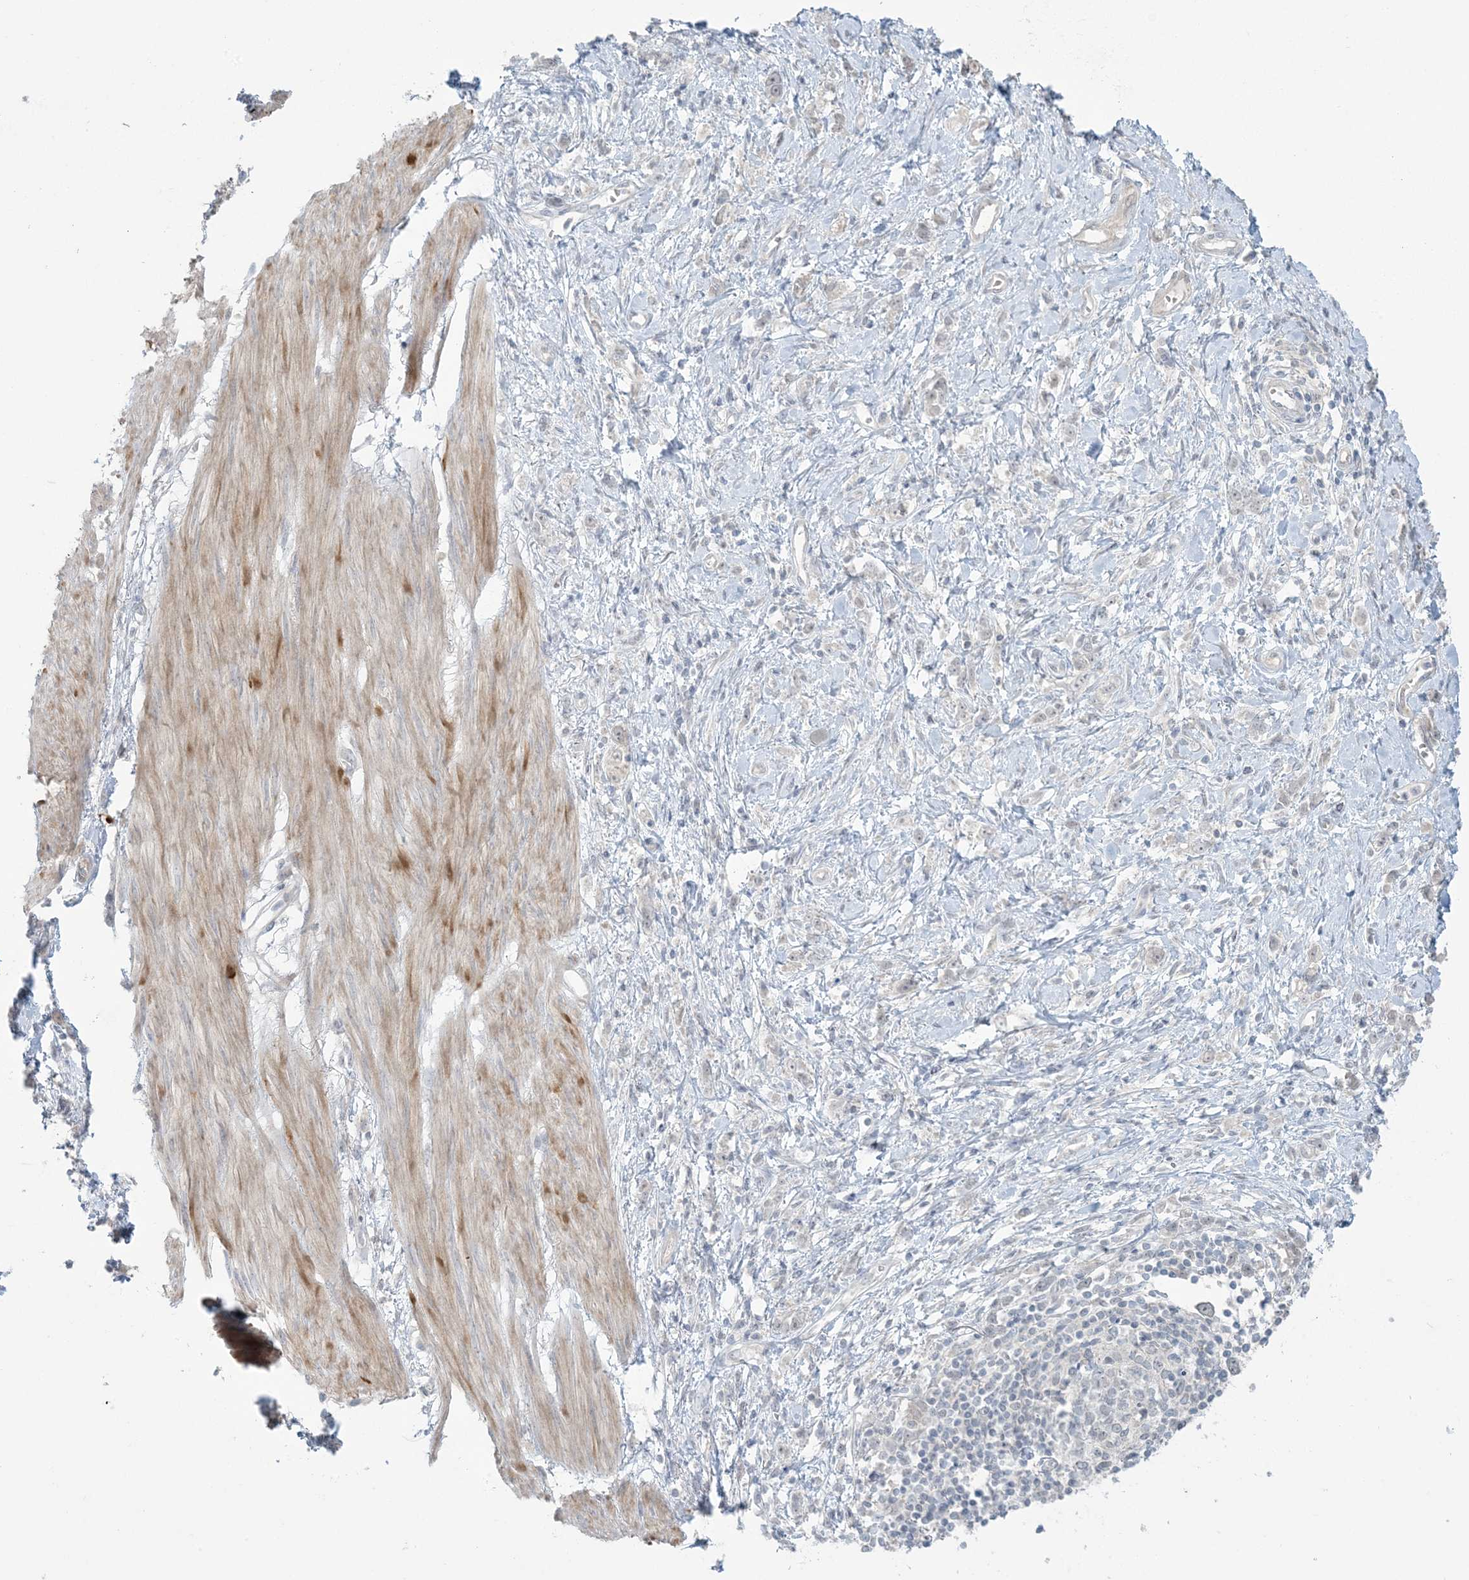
{"staining": {"intensity": "negative", "quantity": "none", "location": "none"}, "tissue": "stomach cancer", "cell_type": "Tumor cells", "image_type": "cancer", "snomed": [{"axis": "morphology", "description": "Adenocarcinoma, NOS"}, {"axis": "topography", "description": "Stomach"}], "caption": "Immunohistochemistry (IHC) of adenocarcinoma (stomach) exhibits no expression in tumor cells.", "gene": "NRBP2", "patient": {"sex": "female", "age": 76}}